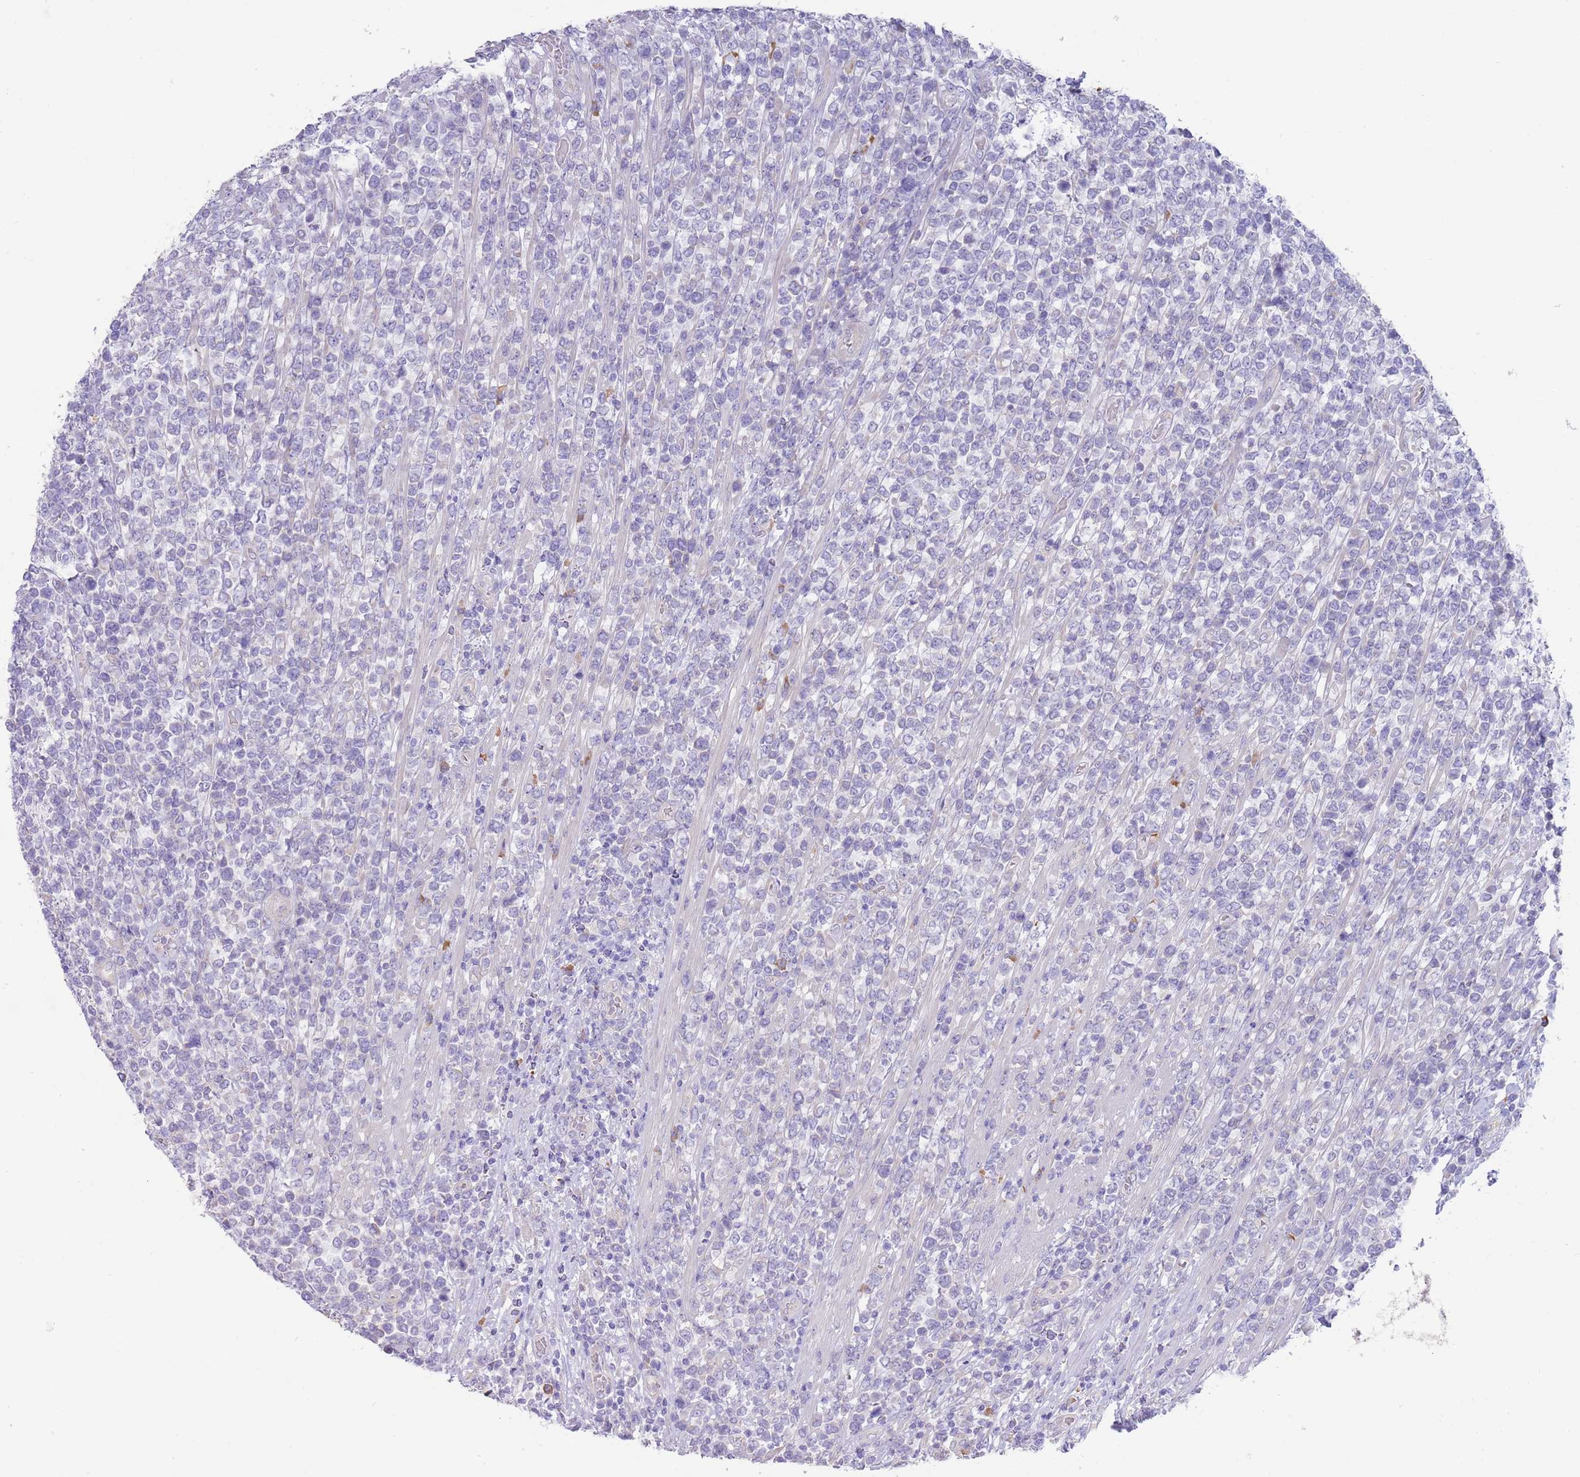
{"staining": {"intensity": "negative", "quantity": "none", "location": "none"}, "tissue": "lymphoma", "cell_type": "Tumor cells", "image_type": "cancer", "snomed": [{"axis": "morphology", "description": "Malignant lymphoma, non-Hodgkin's type, High grade"}, {"axis": "topography", "description": "Soft tissue"}], "caption": "Tumor cells show no significant protein expression in lymphoma.", "gene": "CCDC149", "patient": {"sex": "female", "age": 56}}